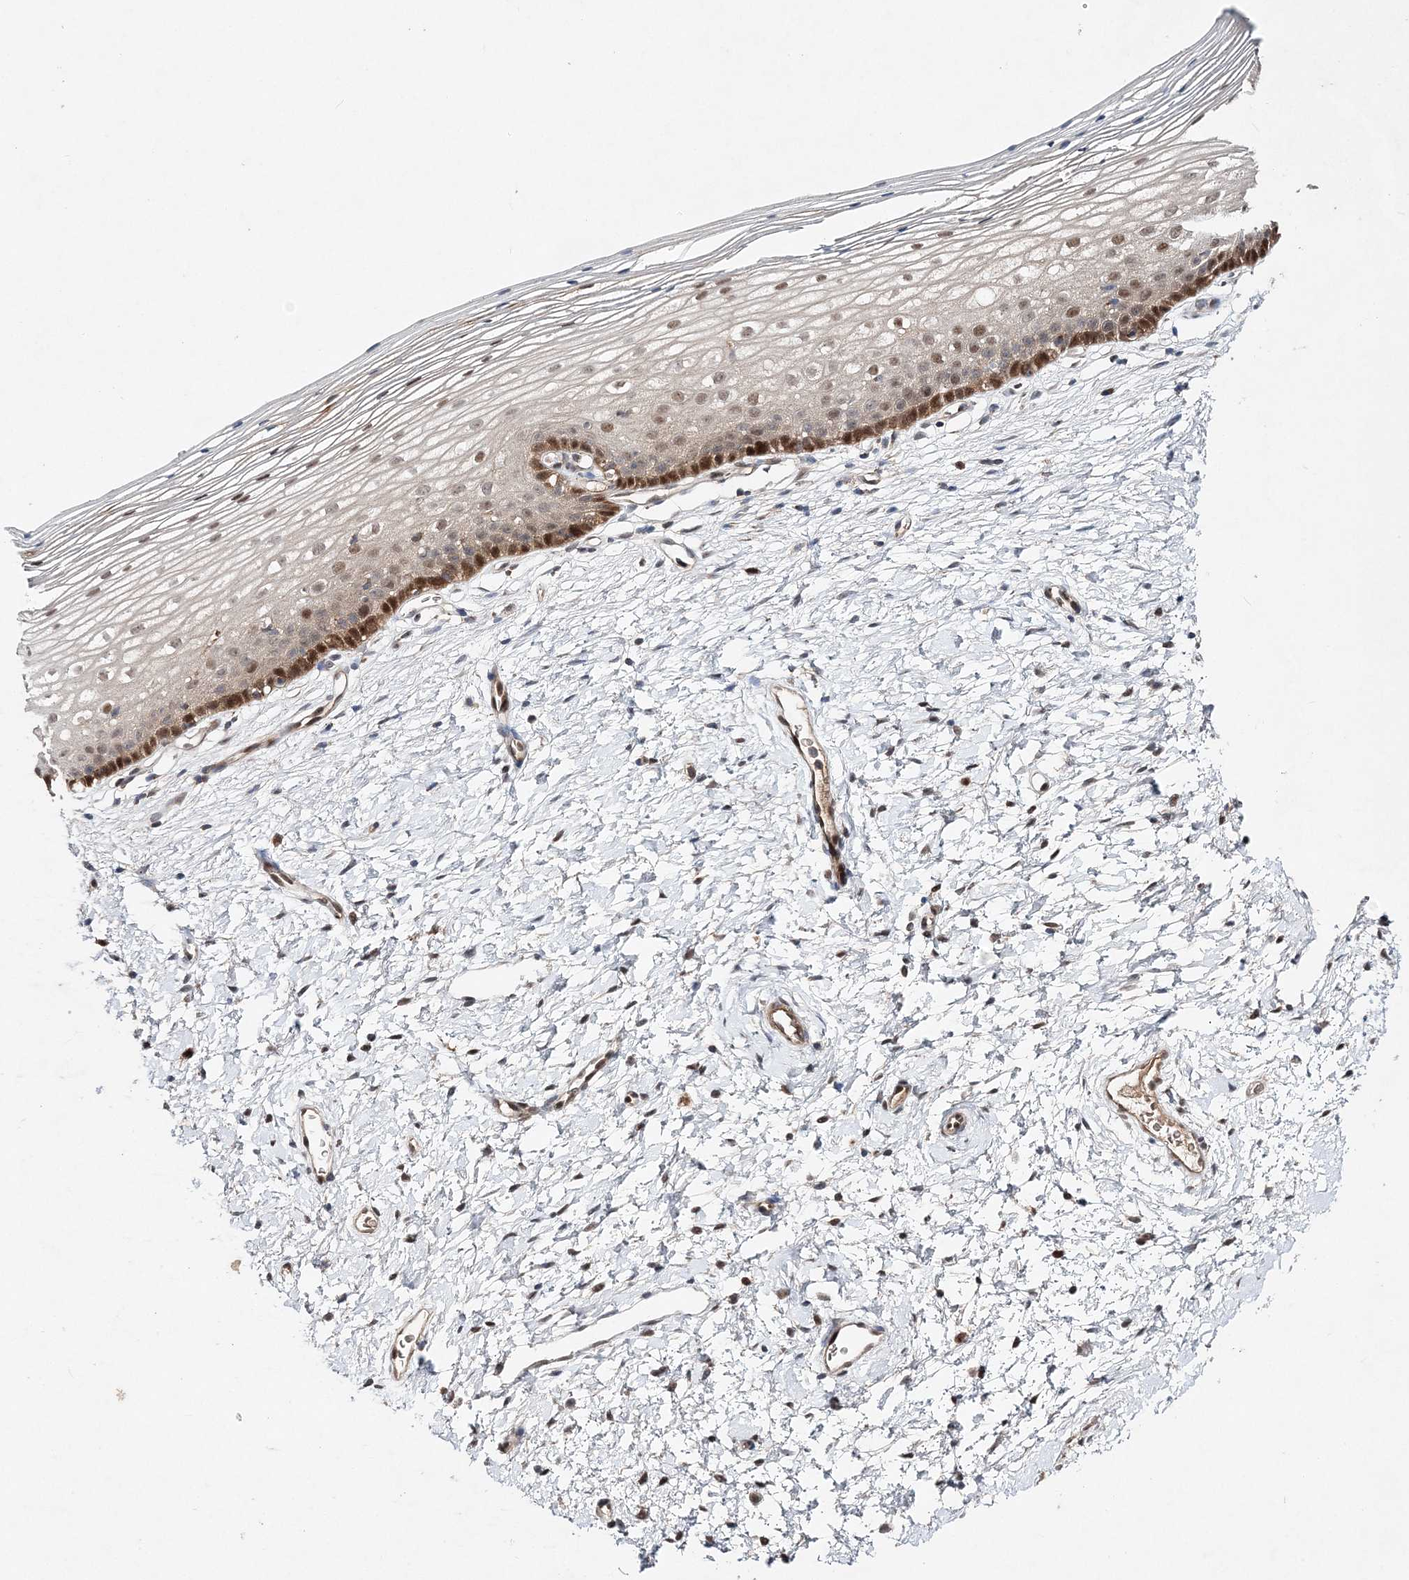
{"staining": {"intensity": "strong", "quantity": "25%-75%", "location": "cytoplasmic/membranous,nuclear"}, "tissue": "cervix", "cell_type": "Glandular cells", "image_type": "normal", "snomed": [{"axis": "morphology", "description": "Normal tissue, NOS"}, {"axis": "topography", "description": "Cervix"}], "caption": "DAB (3,3'-diaminobenzidine) immunohistochemical staining of unremarkable cervix displays strong cytoplasmic/membranous,nuclear protein expression in about 25%-75% of glandular cells.", "gene": "NIF3L1", "patient": {"sex": "female", "age": 72}}